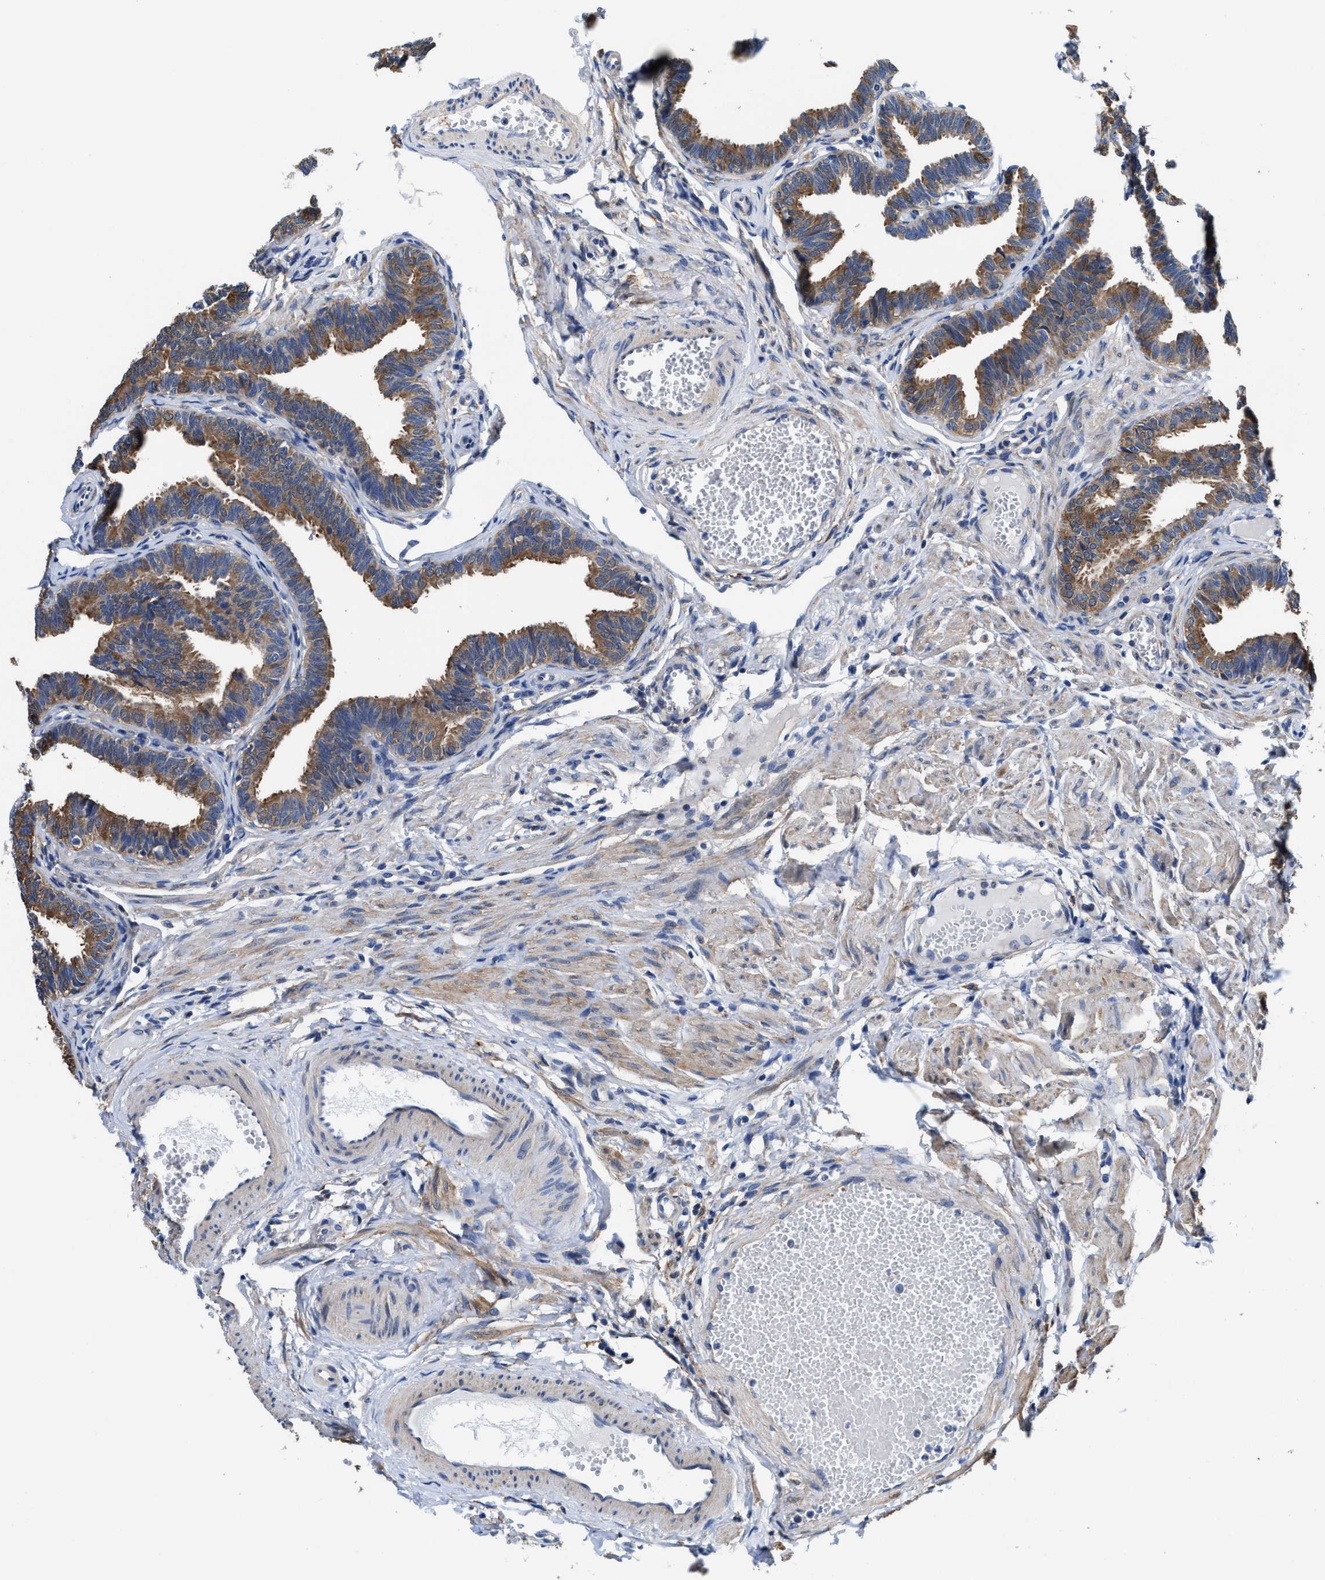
{"staining": {"intensity": "moderate", "quantity": ">75%", "location": "cytoplasmic/membranous"}, "tissue": "fallopian tube", "cell_type": "Glandular cells", "image_type": "normal", "snomed": [{"axis": "morphology", "description": "Normal tissue, NOS"}, {"axis": "topography", "description": "Fallopian tube"}, {"axis": "topography", "description": "Ovary"}], "caption": "Immunohistochemistry (IHC) histopathology image of normal human fallopian tube stained for a protein (brown), which demonstrates medium levels of moderate cytoplasmic/membranous expression in approximately >75% of glandular cells.", "gene": "TMEM30A", "patient": {"sex": "female", "age": 23}}